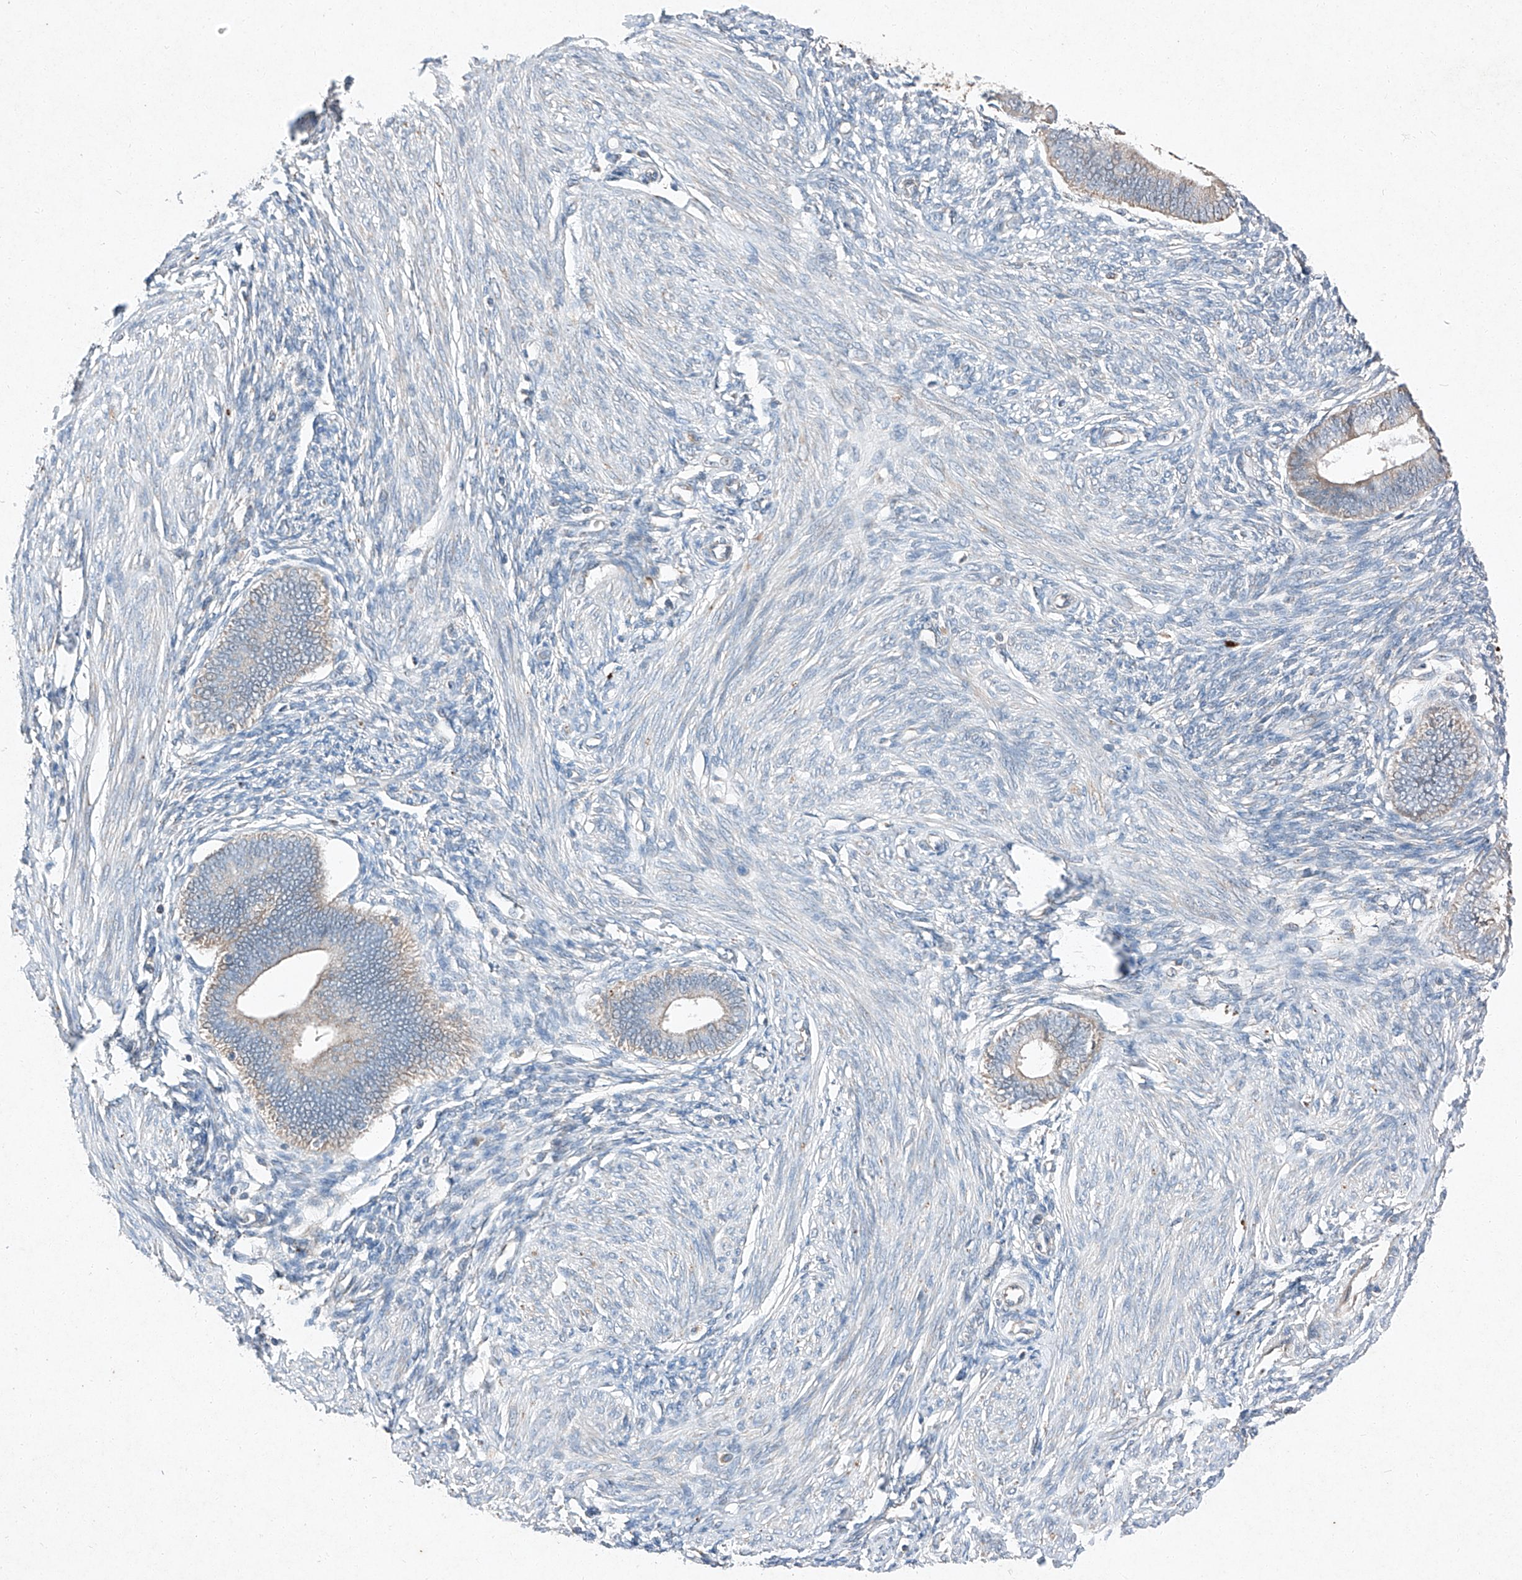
{"staining": {"intensity": "negative", "quantity": "none", "location": "none"}, "tissue": "endometrium", "cell_type": "Cells in endometrial stroma", "image_type": "normal", "snomed": [{"axis": "morphology", "description": "Normal tissue, NOS"}, {"axis": "topography", "description": "Endometrium"}], "caption": "Immunohistochemistry (IHC) histopathology image of unremarkable endometrium: human endometrium stained with DAB (3,3'-diaminobenzidine) reveals no significant protein positivity in cells in endometrial stroma.", "gene": "RUSC1", "patient": {"sex": "female", "age": 46}}